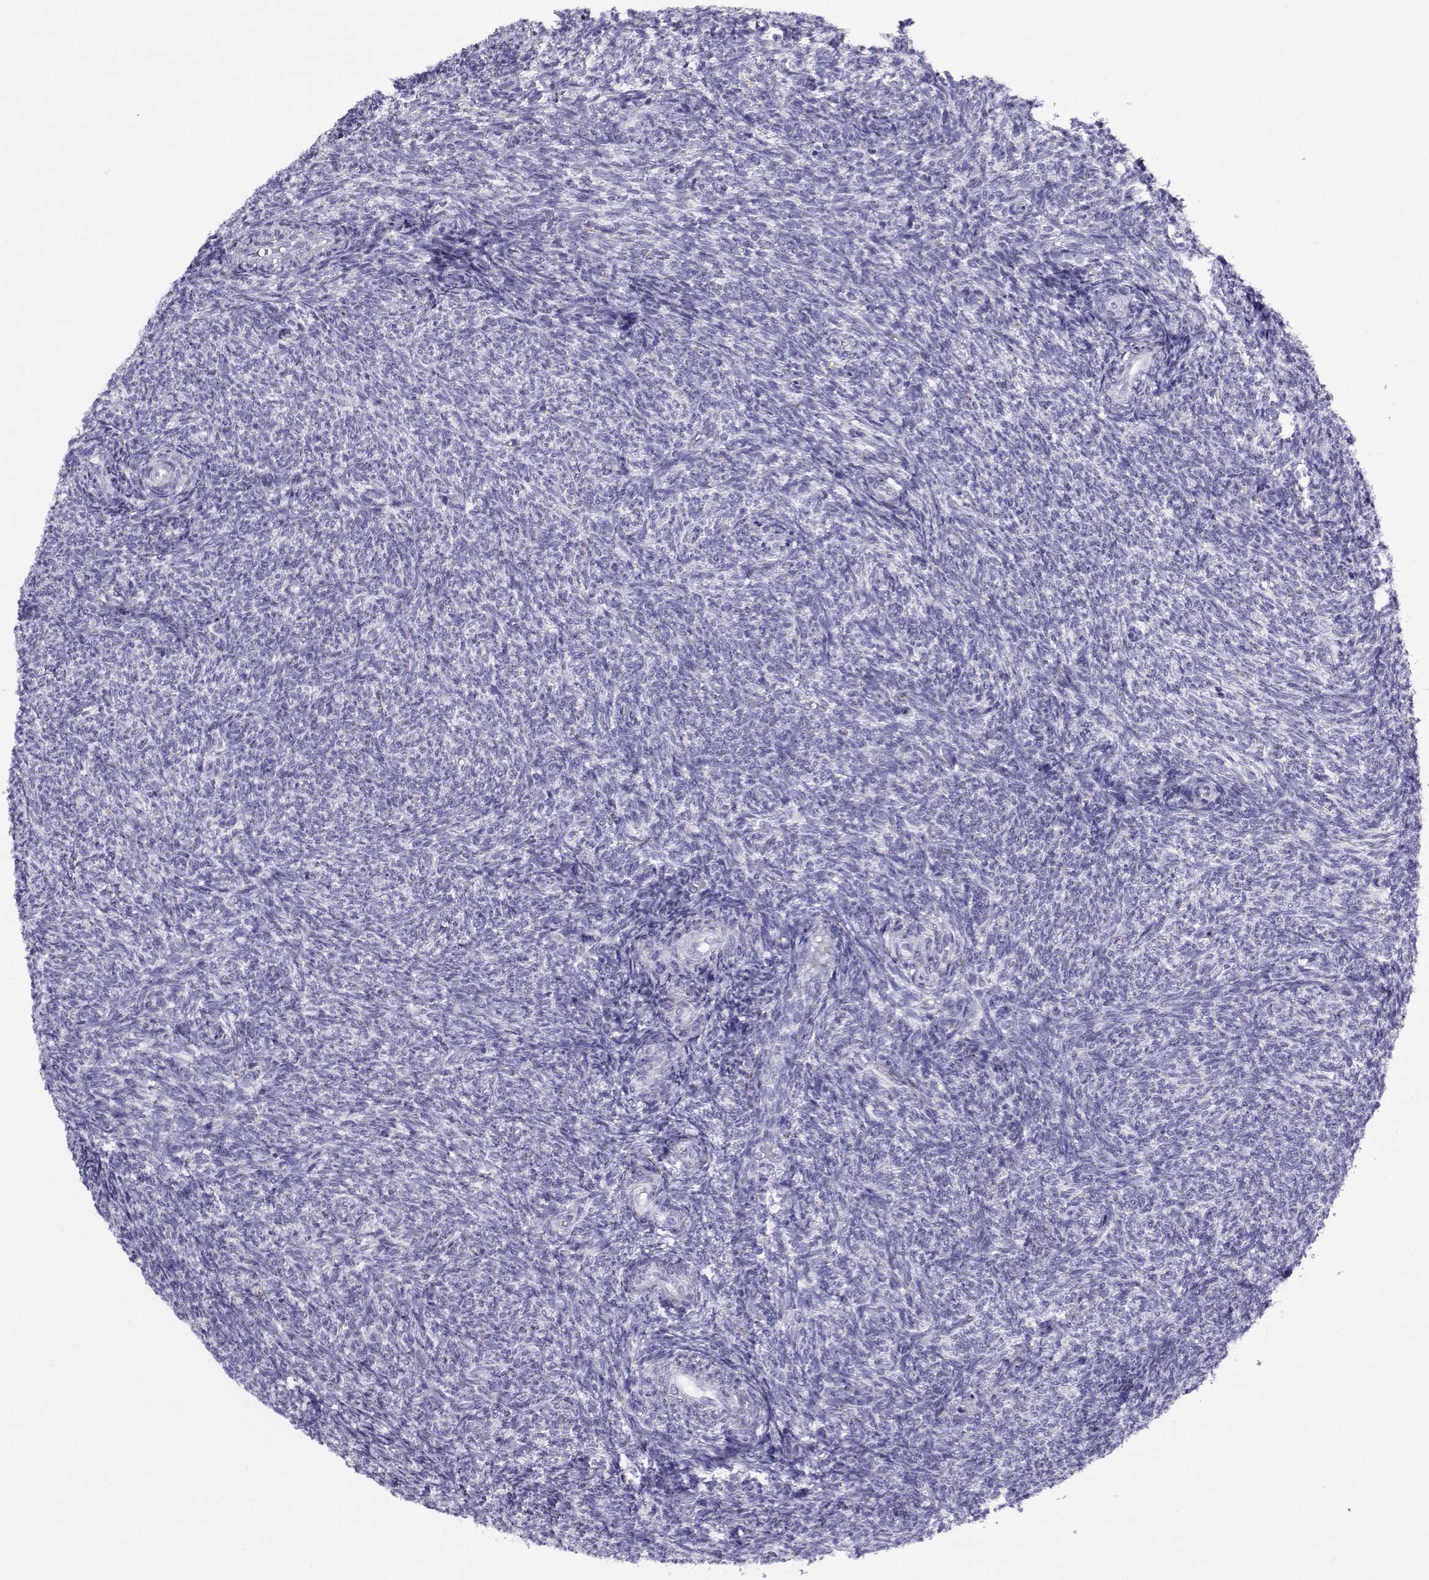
{"staining": {"intensity": "negative", "quantity": "none", "location": "none"}, "tissue": "ovary", "cell_type": "Follicle cells", "image_type": "normal", "snomed": [{"axis": "morphology", "description": "Normal tissue, NOS"}, {"axis": "topography", "description": "Ovary"}], "caption": "This is an IHC image of unremarkable human ovary. There is no staining in follicle cells.", "gene": "RHOXF2B", "patient": {"sex": "female", "age": 39}}